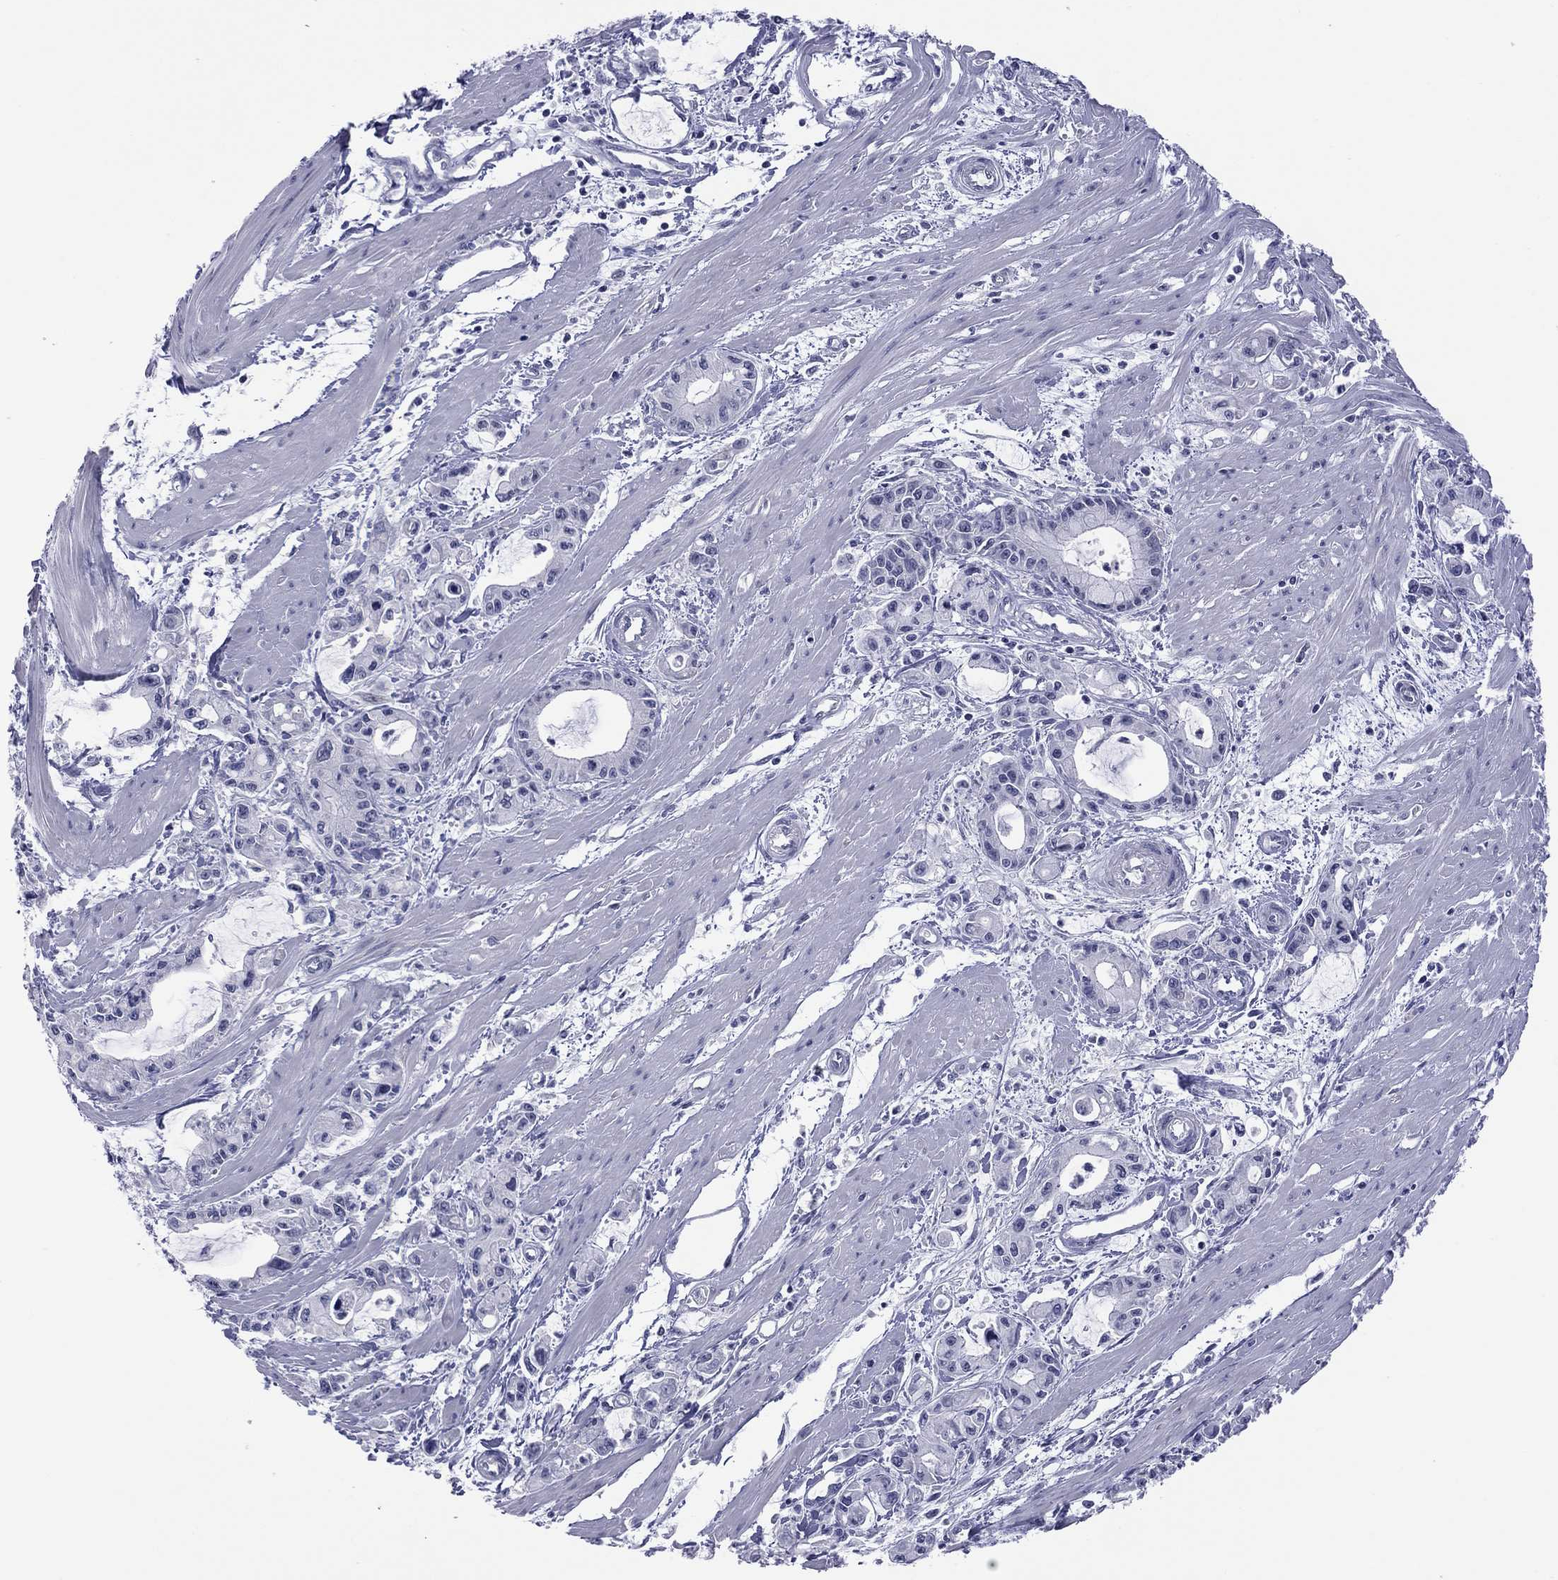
{"staining": {"intensity": "negative", "quantity": "none", "location": "none"}, "tissue": "pancreatic cancer", "cell_type": "Tumor cells", "image_type": "cancer", "snomed": [{"axis": "morphology", "description": "Adenocarcinoma, NOS"}, {"axis": "topography", "description": "Pancreas"}], "caption": "The image reveals no staining of tumor cells in pancreatic adenocarcinoma. The staining is performed using DAB brown chromogen with nuclei counter-stained in using hematoxylin.", "gene": "POU5F2", "patient": {"sex": "male", "age": 48}}